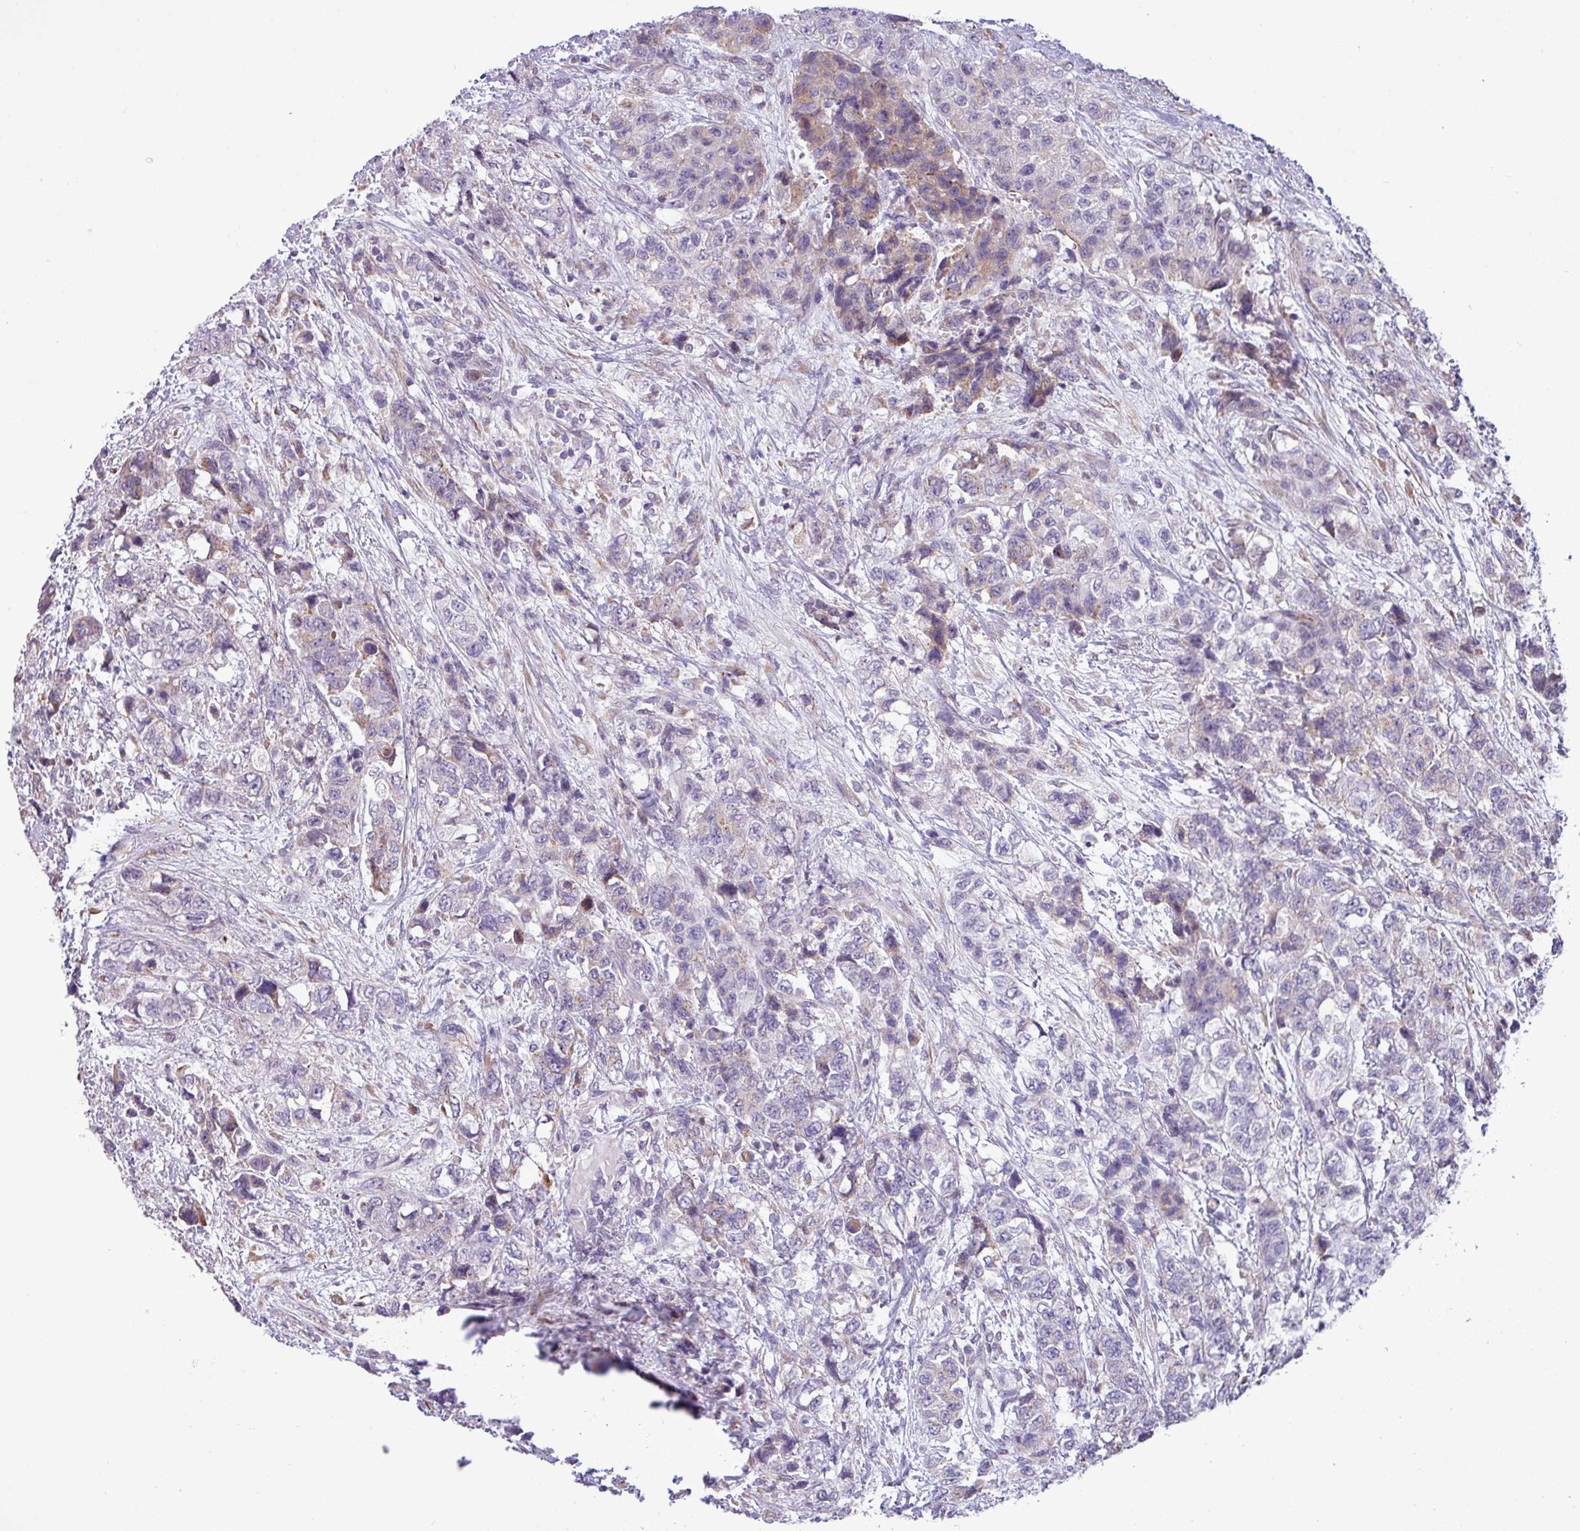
{"staining": {"intensity": "weak", "quantity": "<25%", "location": "cytoplasmic/membranous"}, "tissue": "urothelial cancer", "cell_type": "Tumor cells", "image_type": "cancer", "snomed": [{"axis": "morphology", "description": "Urothelial carcinoma, High grade"}, {"axis": "topography", "description": "Urinary bladder"}], "caption": "Tumor cells are negative for brown protein staining in urothelial cancer.", "gene": "IRGC", "patient": {"sex": "female", "age": 78}}